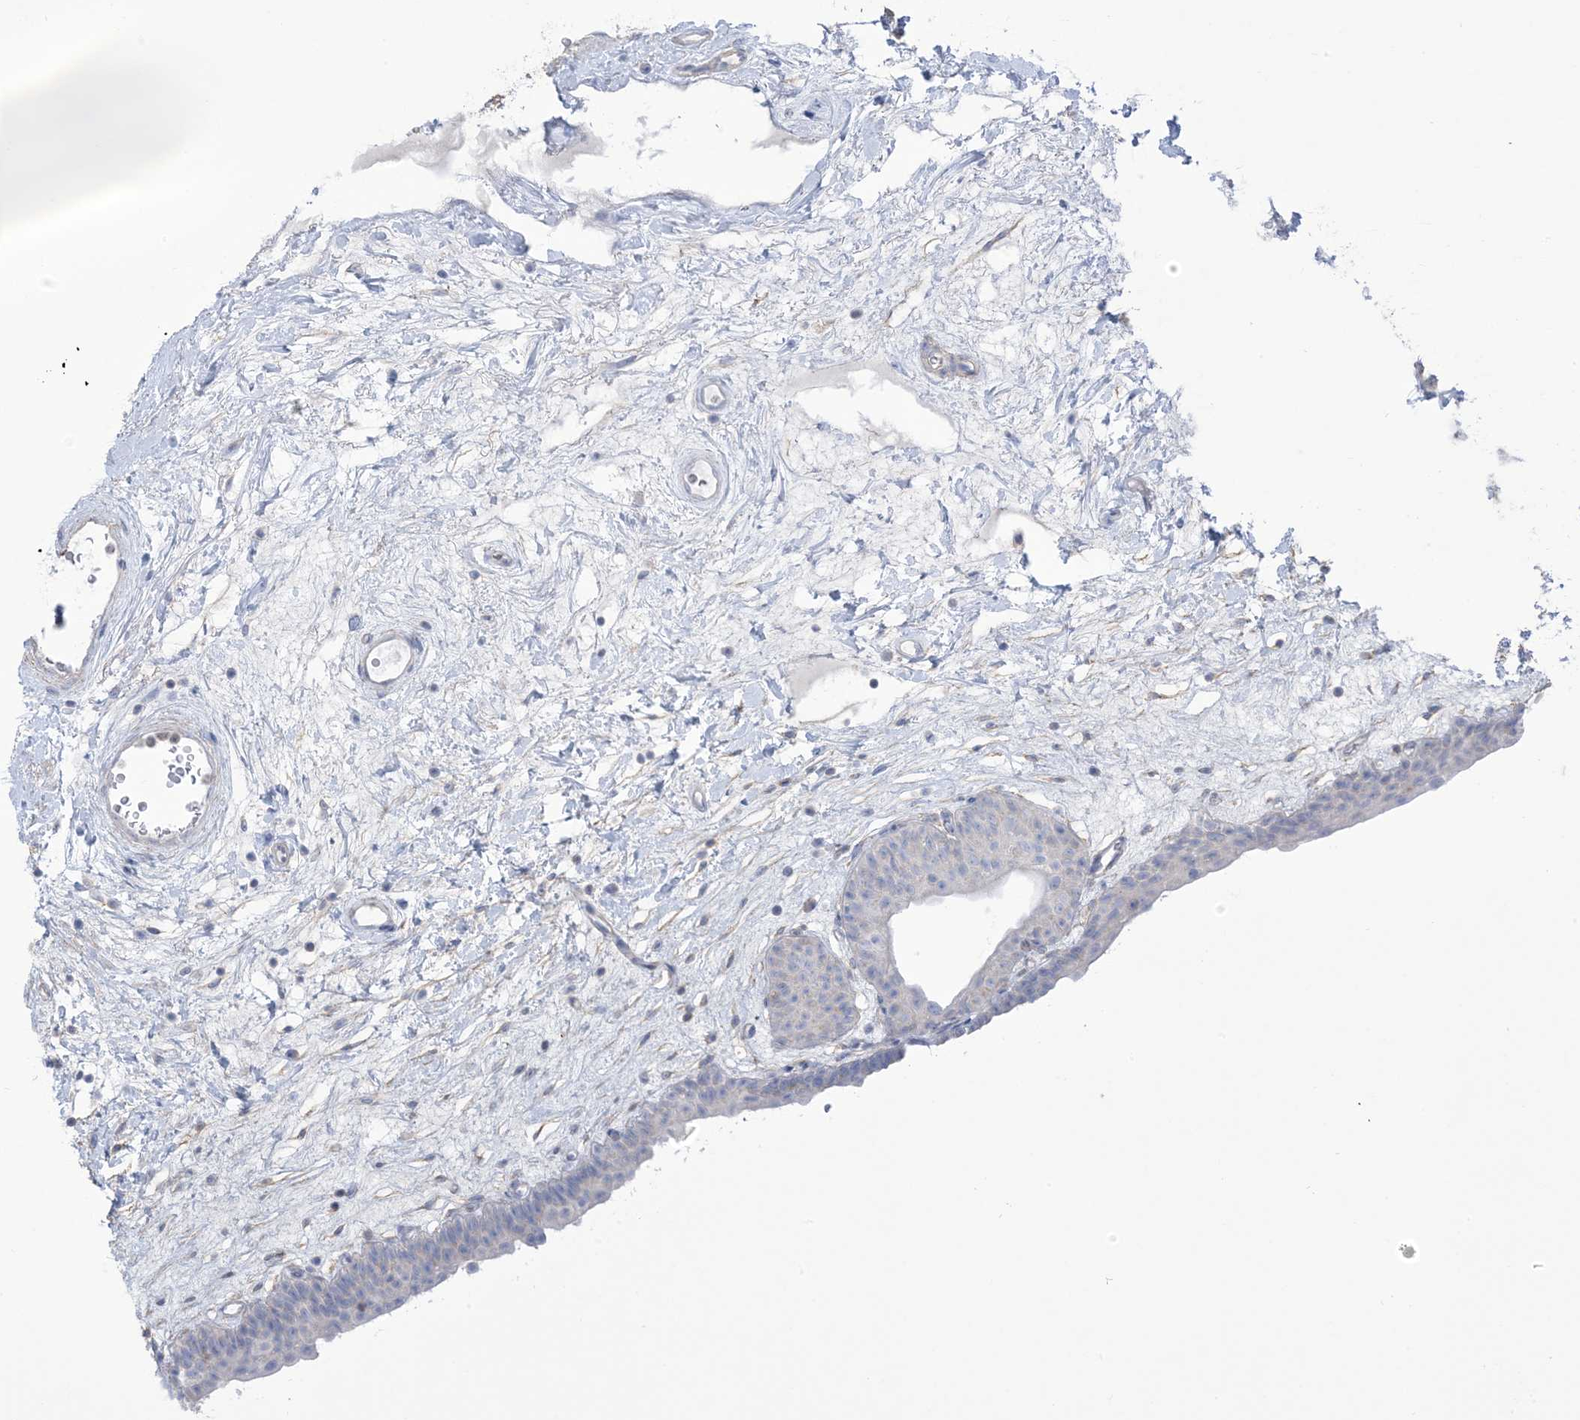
{"staining": {"intensity": "negative", "quantity": "none", "location": "none"}, "tissue": "urinary bladder", "cell_type": "Urothelial cells", "image_type": "normal", "snomed": [{"axis": "morphology", "description": "Normal tissue, NOS"}, {"axis": "topography", "description": "Urinary bladder"}], "caption": "Human urinary bladder stained for a protein using immunohistochemistry (IHC) demonstrates no expression in urothelial cells.", "gene": "MTHFD2L", "patient": {"sex": "male", "age": 83}}